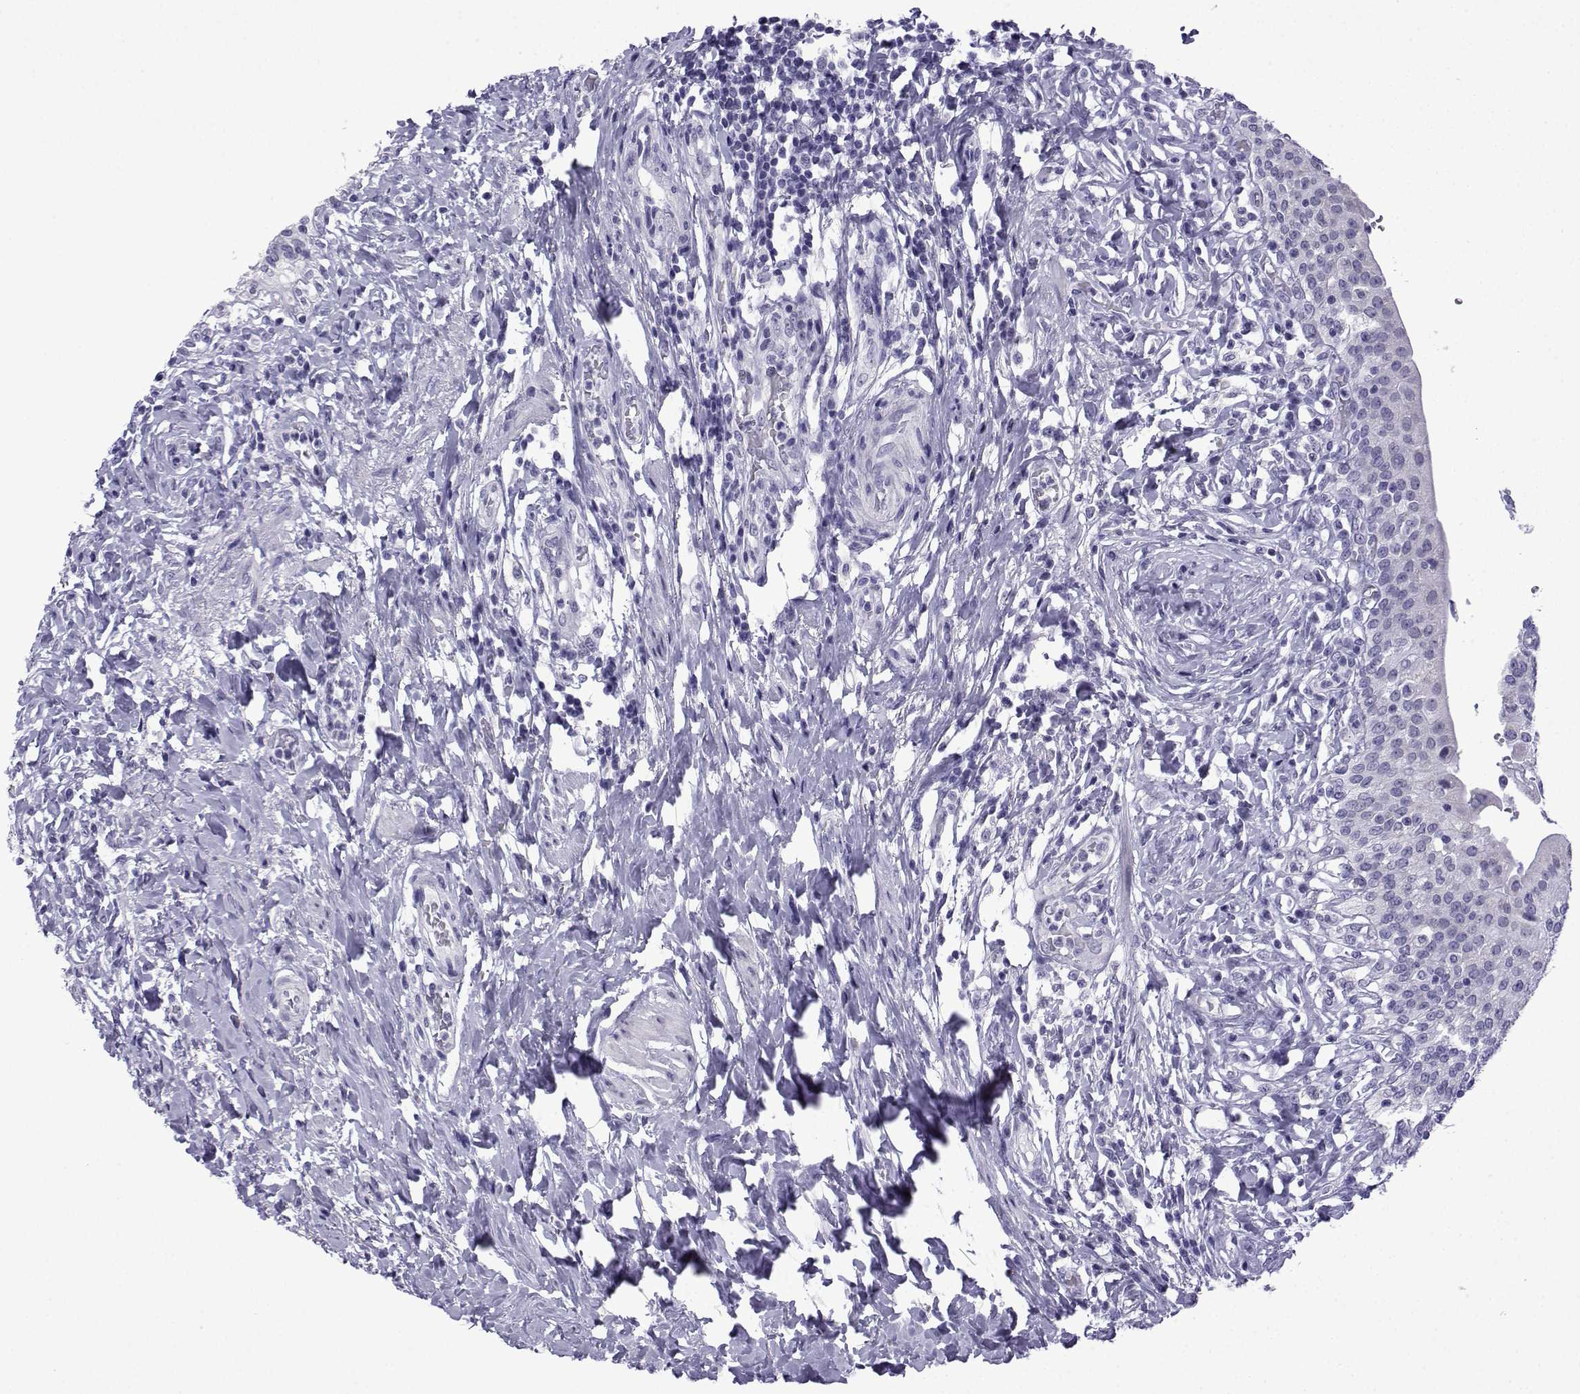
{"staining": {"intensity": "negative", "quantity": "none", "location": "none"}, "tissue": "urinary bladder", "cell_type": "Urothelial cells", "image_type": "normal", "snomed": [{"axis": "morphology", "description": "Normal tissue, NOS"}, {"axis": "morphology", "description": "Inflammation, NOS"}, {"axis": "topography", "description": "Urinary bladder"}], "caption": "IHC image of unremarkable urinary bladder: urinary bladder stained with DAB (3,3'-diaminobenzidine) reveals no significant protein expression in urothelial cells.", "gene": "ACRBP", "patient": {"sex": "male", "age": 64}}